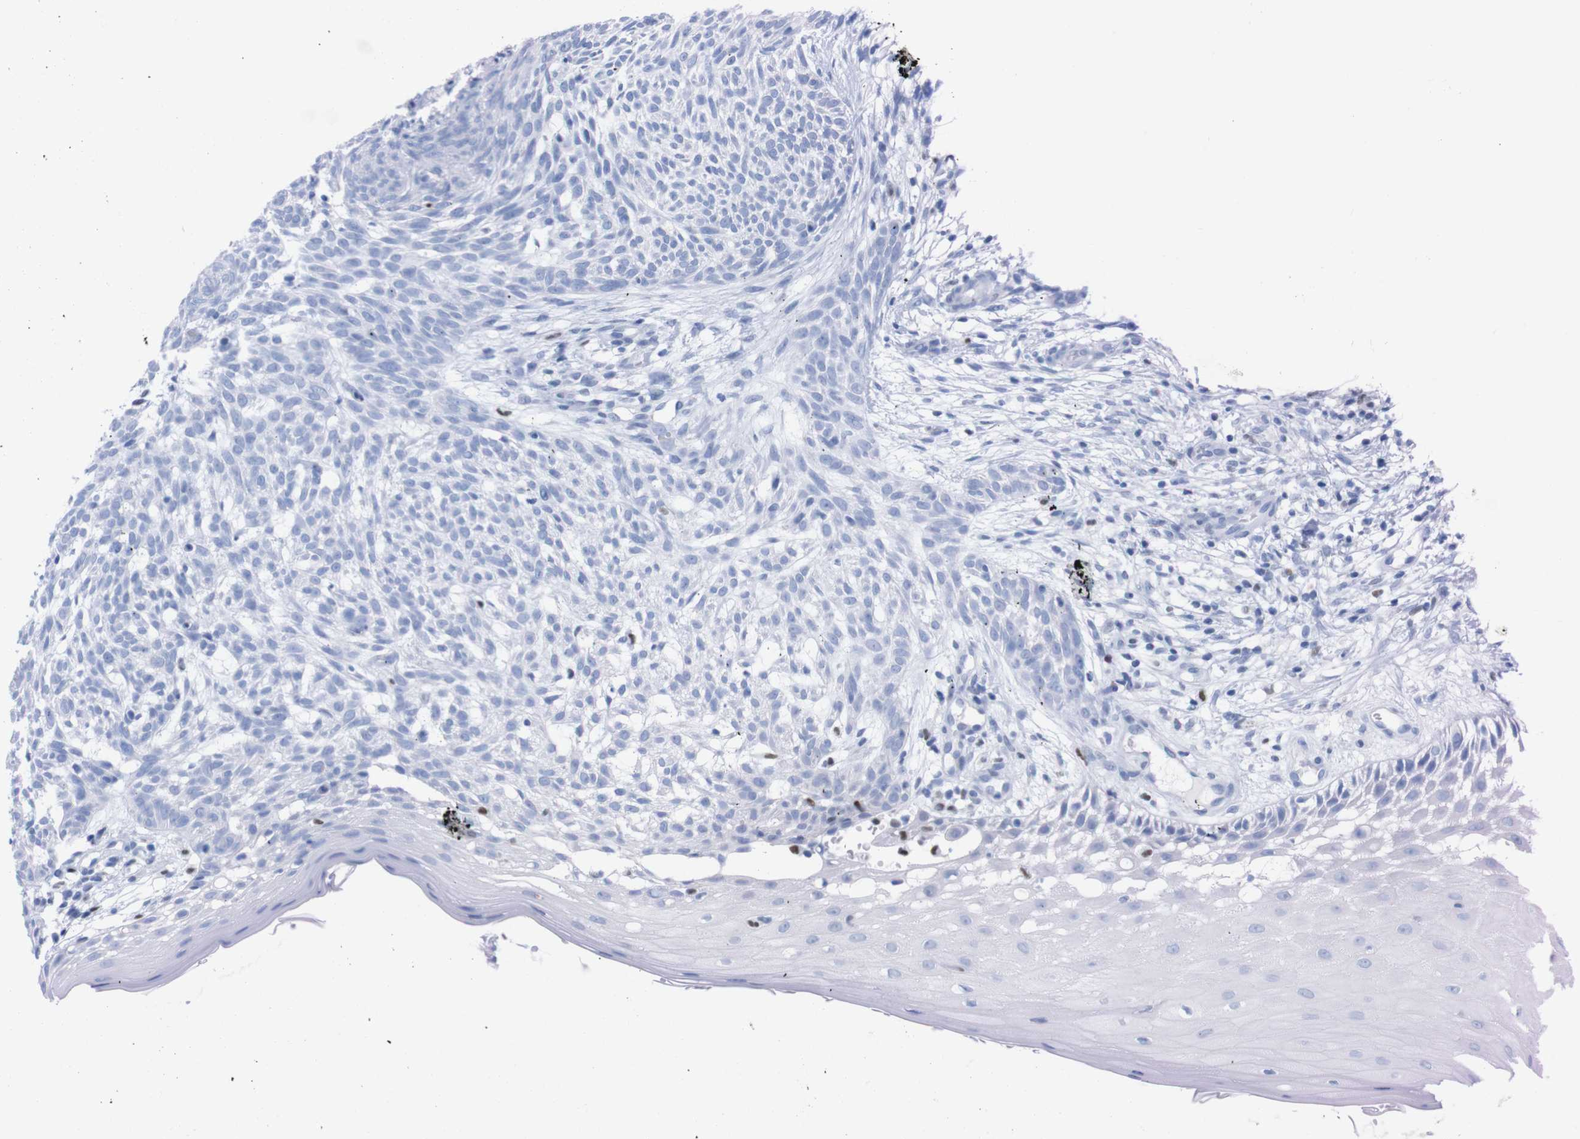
{"staining": {"intensity": "negative", "quantity": "none", "location": "none"}, "tissue": "skin cancer", "cell_type": "Tumor cells", "image_type": "cancer", "snomed": [{"axis": "morphology", "description": "Basal cell carcinoma"}, {"axis": "topography", "description": "Skin"}], "caption": "An image of human skin basal cell carcinoma is negative for staining in tumor cells.", "gene": "P2RY12", "patient": {"sex": "female", "age": 59}}